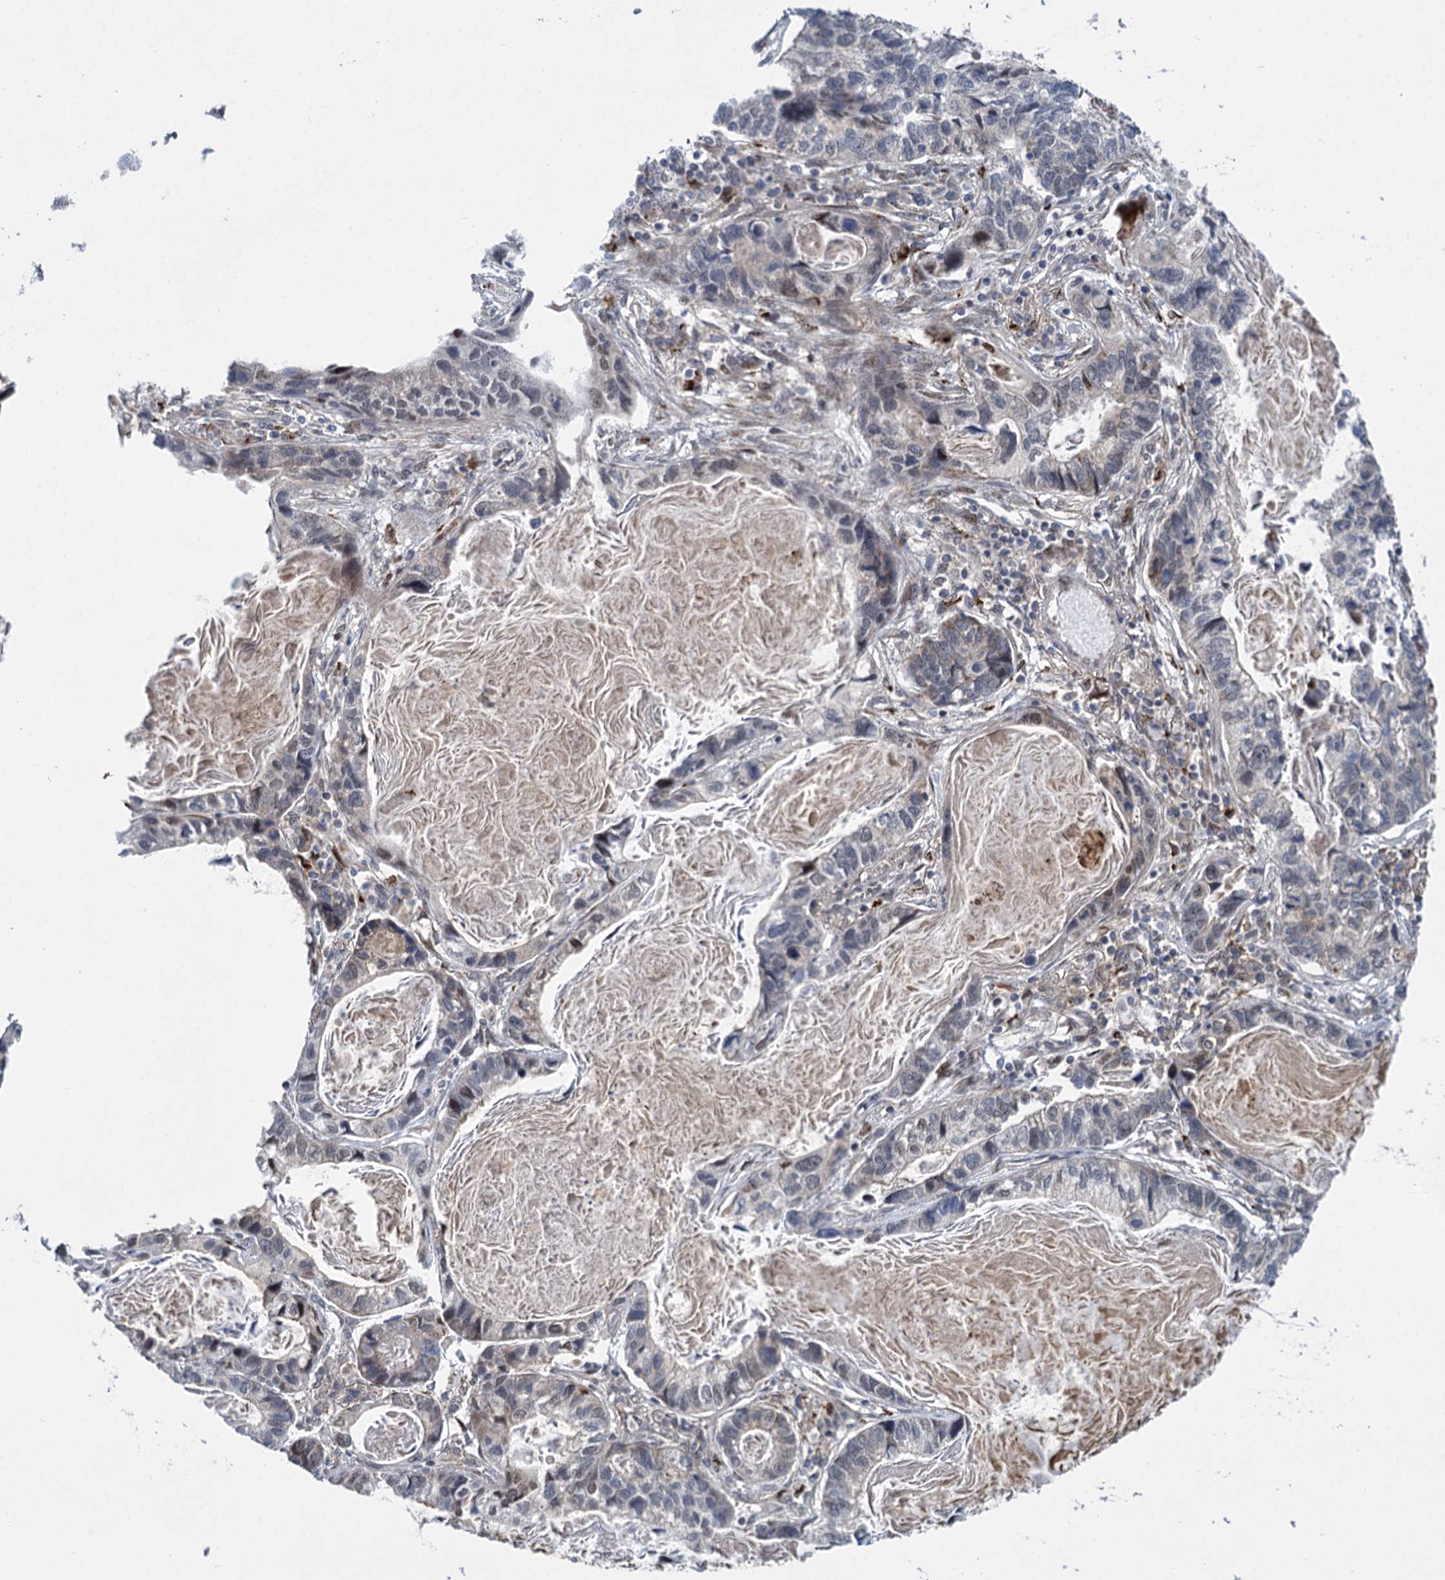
{"staining": {"intensity": "moderate", "quantity": "<25%", "location": "nuclear"}, "tissue": "lung cancer", "cell_type": "Tumor cells", "image_type": "cancer", "snomed": [{"axis": "morphology", "description": "Adenocarcinoma, NOS"}, {"axis": "topography", "description": "Lung"}], "caption": "Protein staining of lung adenocarcinoma tissue reveals moderate nuclear expression in approximately <25% of tumor cells.", "gene": "GAL3ST4", "patient": {"sex": "male", "age": 67}}